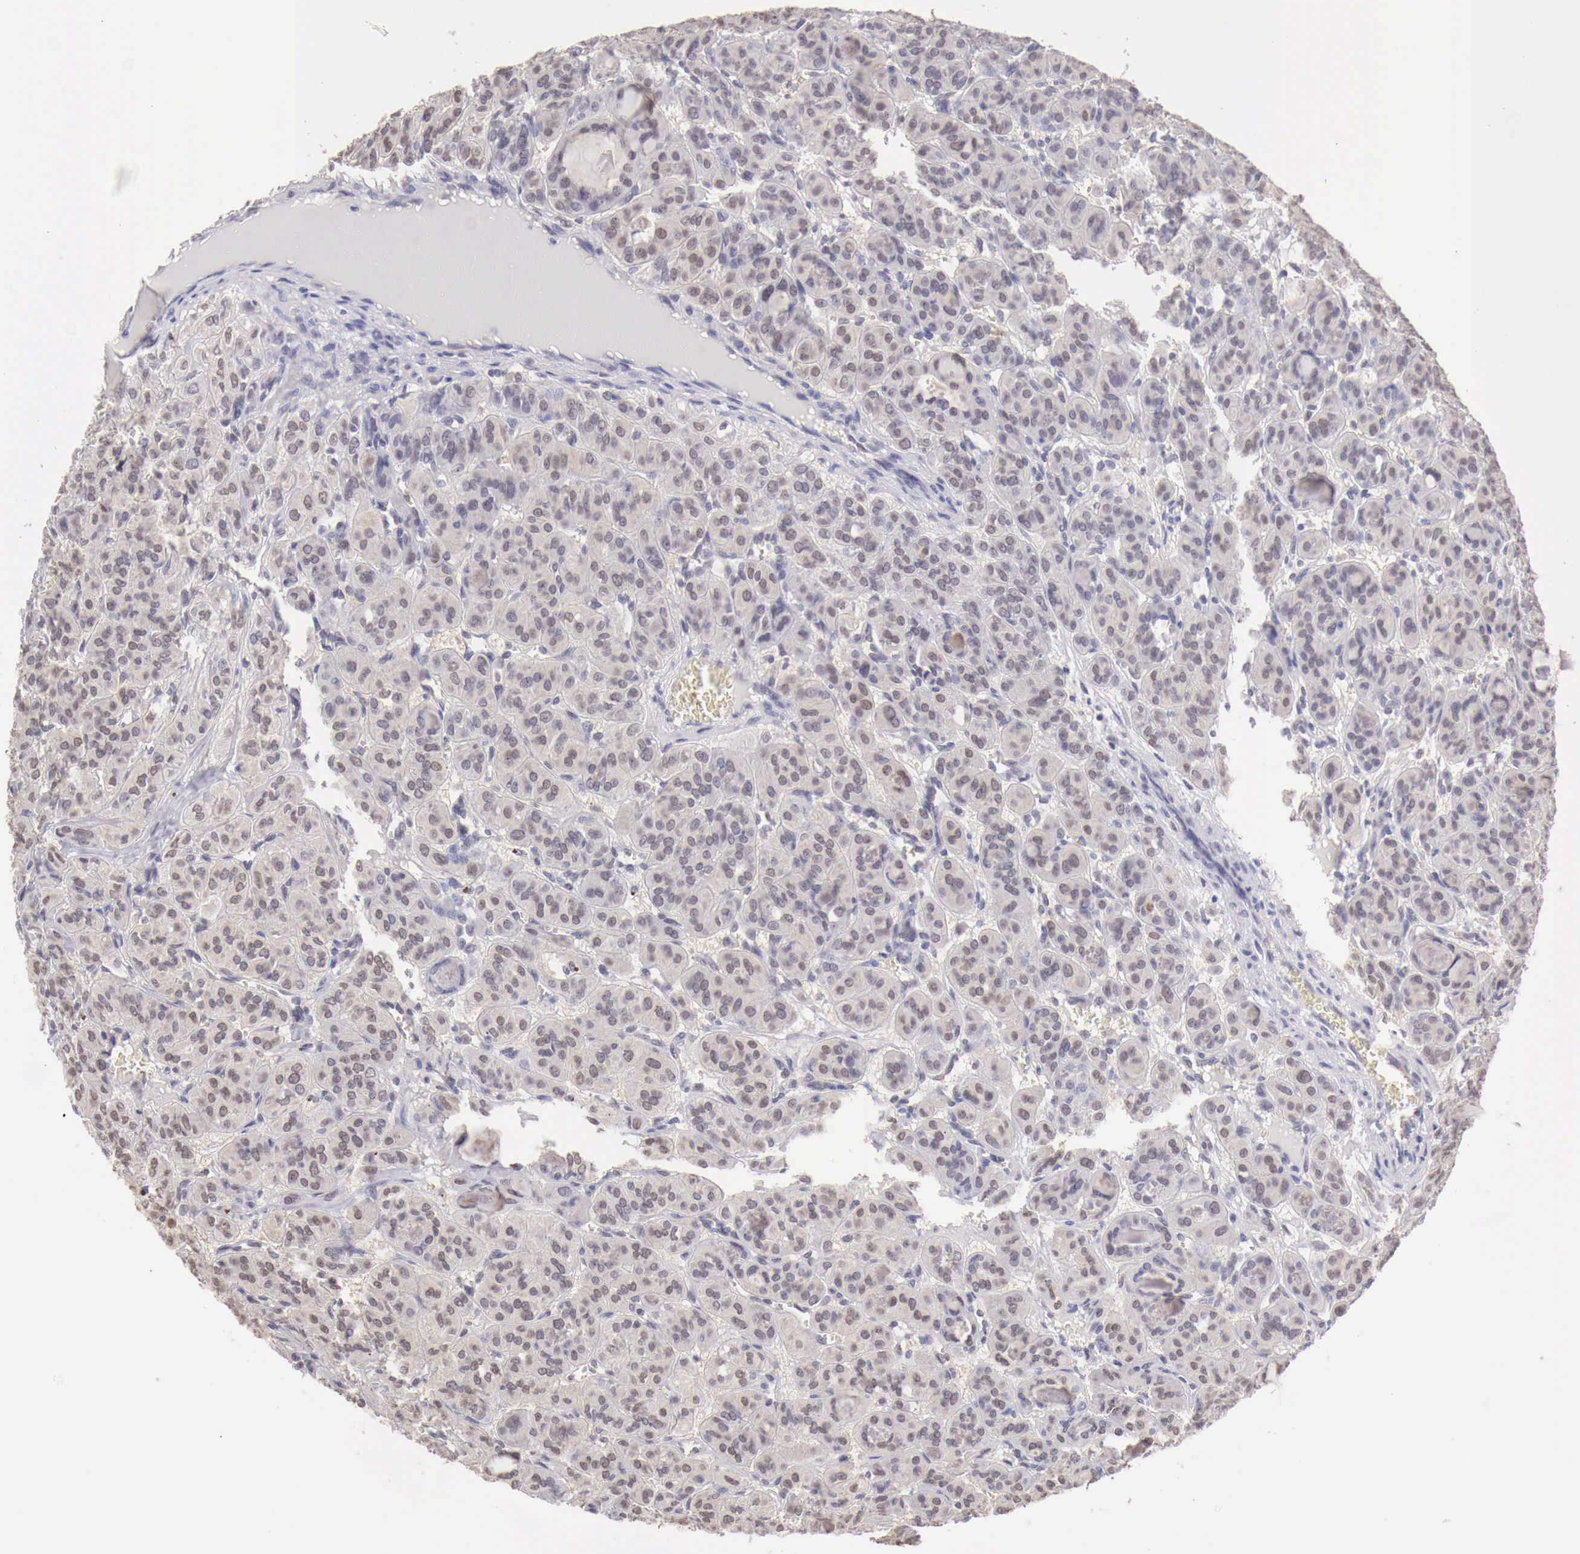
{"staining": {"intensity": "negative", "quantity": "none", "location": "none"}, "tissue": "thyroid cancer", "cell_type": "Tumor cells", "image_type": "cancer", "snomed": [{"axis": "morphology", "description": "Follicular adenoma carcinoma, NOS"}, {"axis": "topography", "description": "Thyroid gland"}], "caption": "Histopathology image shows no protein staining in tumor cells of thyroid cancer (follicular adenoma carcinoma) tissue. (DAB immunohistochemistry (IHC) with hematoxylin counter stain).", "gene": "UBA1", "patient": {"sex": "female", "age": 71}}